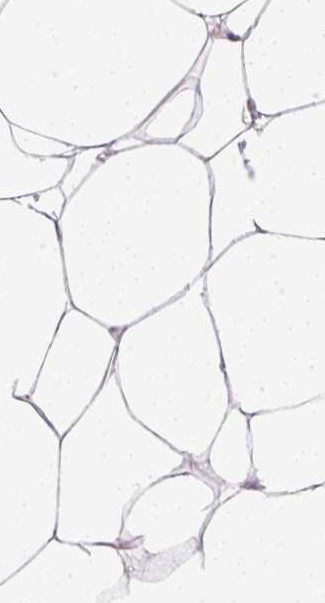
{"staining": {"intensity": "negative", "quantity": "none", "location": "none"}, "tissue": "breast", "cell_type": "Adipocytes", "image_type": "normal", "snomed": [{"axis": "morphology", "description": "Normal tissue, NOS"}, {"axis": "topography", "description": "Breast"}], "caption": "Adipocytes are negative for brown protein staining in unremarkable breast. Brightfield microscopy of IHC stained with DAB (brown) and hematoxylin (blue), captured at high magnification.", "gene": "KPRP", "patient": {"sex": "female", "age": 27}}